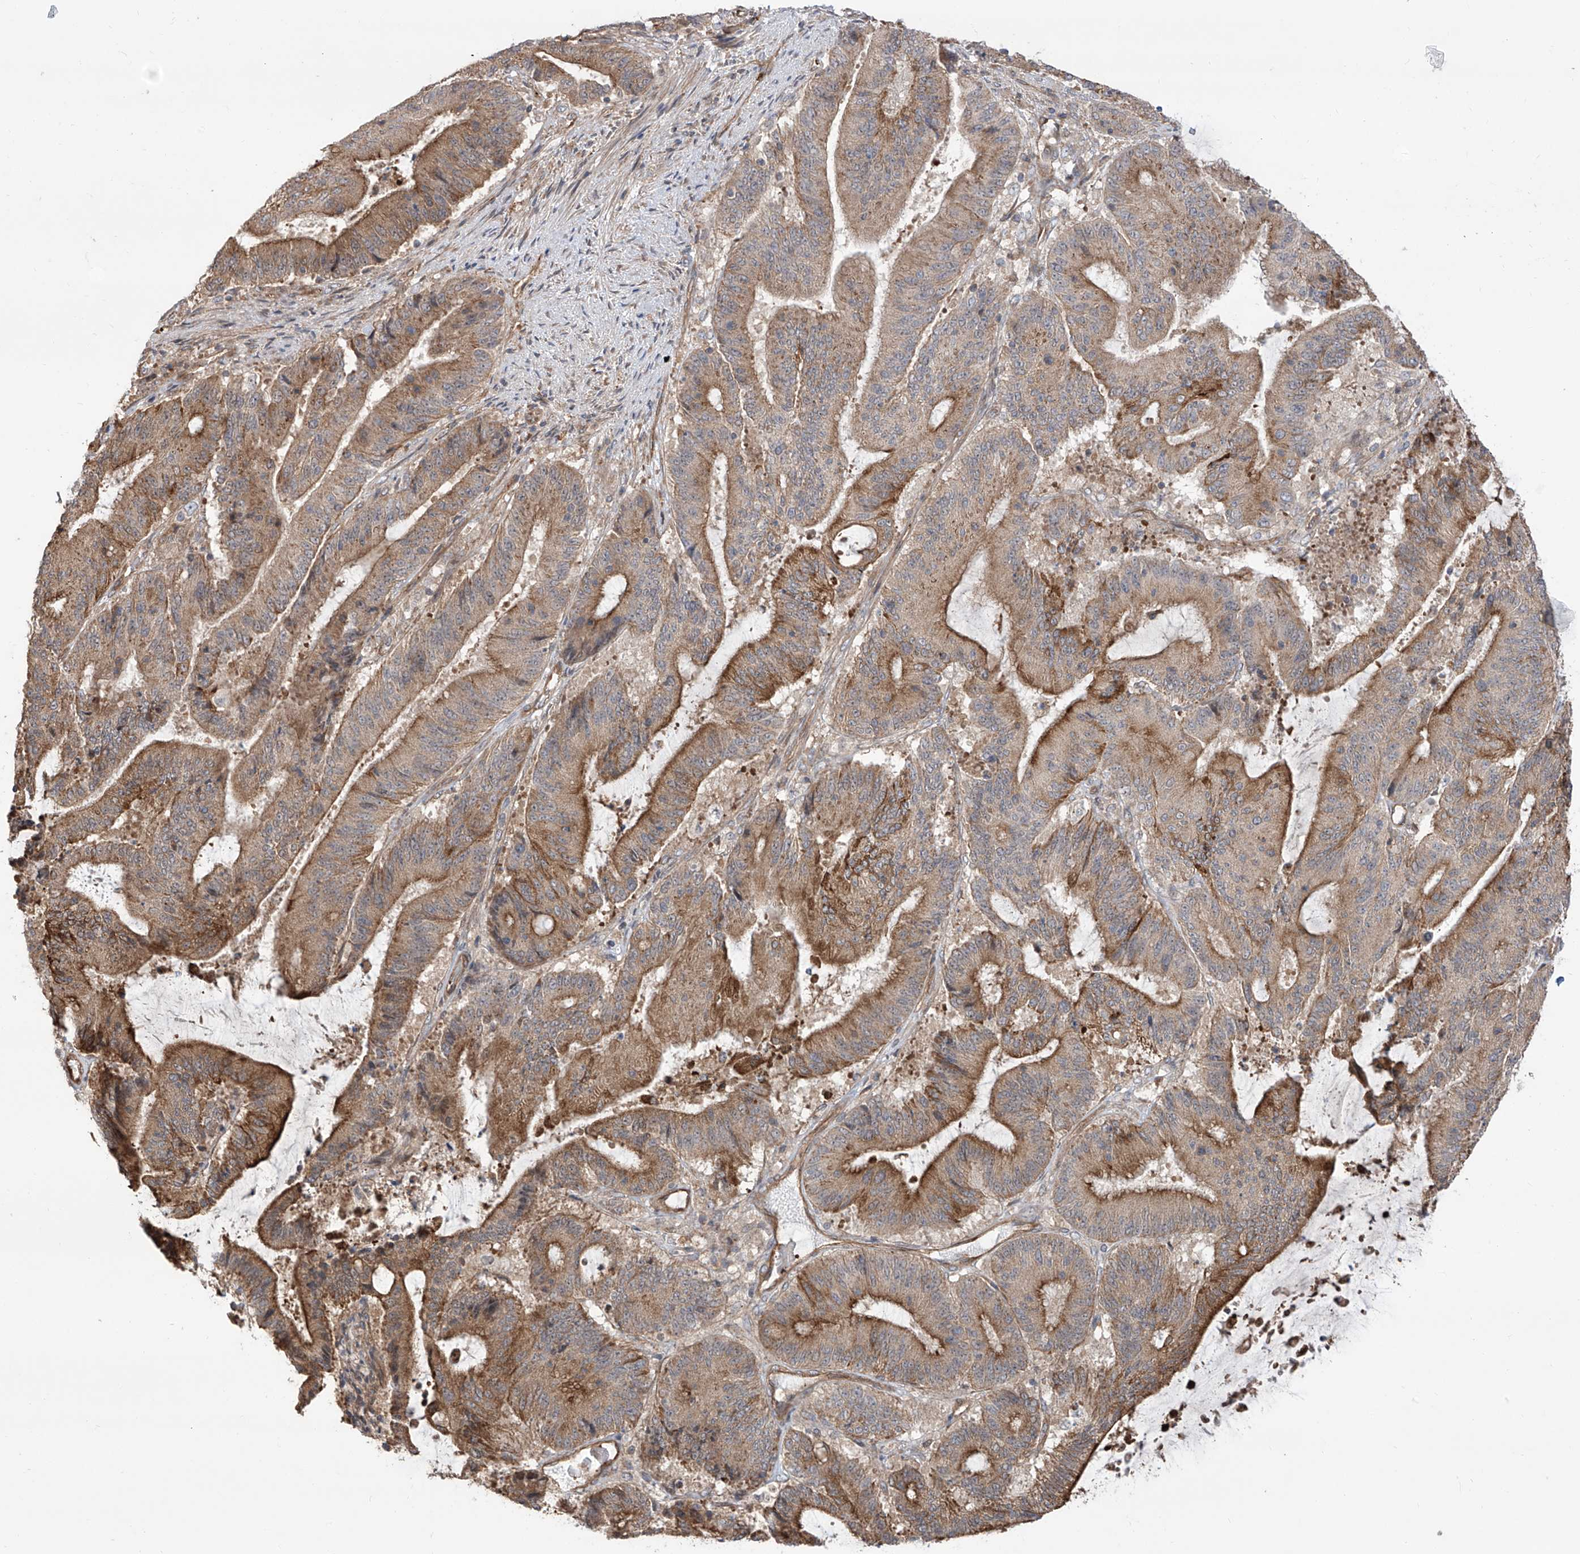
{"staining": {"intensity": "moderate", "quantity": ">75%", "location": "cytoplasmic/membranous"}, "tissue": "liver cancer", "cell_type": "Tumor cells", "image_type": "cancer", "snomed": [{"axis": "morphology", "description": "Normal tissue, NOS"}, {"axis": "morphology", "description": "Cholangiocarcinoma"}, {"axis": "topography", "description": "Liver"}, {"axis": "topography", "description": "Peripheral nerve tissue"}], "caption": "High-magnification brightfield microscopy of liver cancer (cholangiocarcinoma) stained with DAB (brown) and counterstained with hematoxylin (blue). tumor cells exhibit moderate cytoplasmic/membranous expression is present in about>75% of cells.", "gene": "APAF1", "patient": {"sex": "female", "age": 73}}